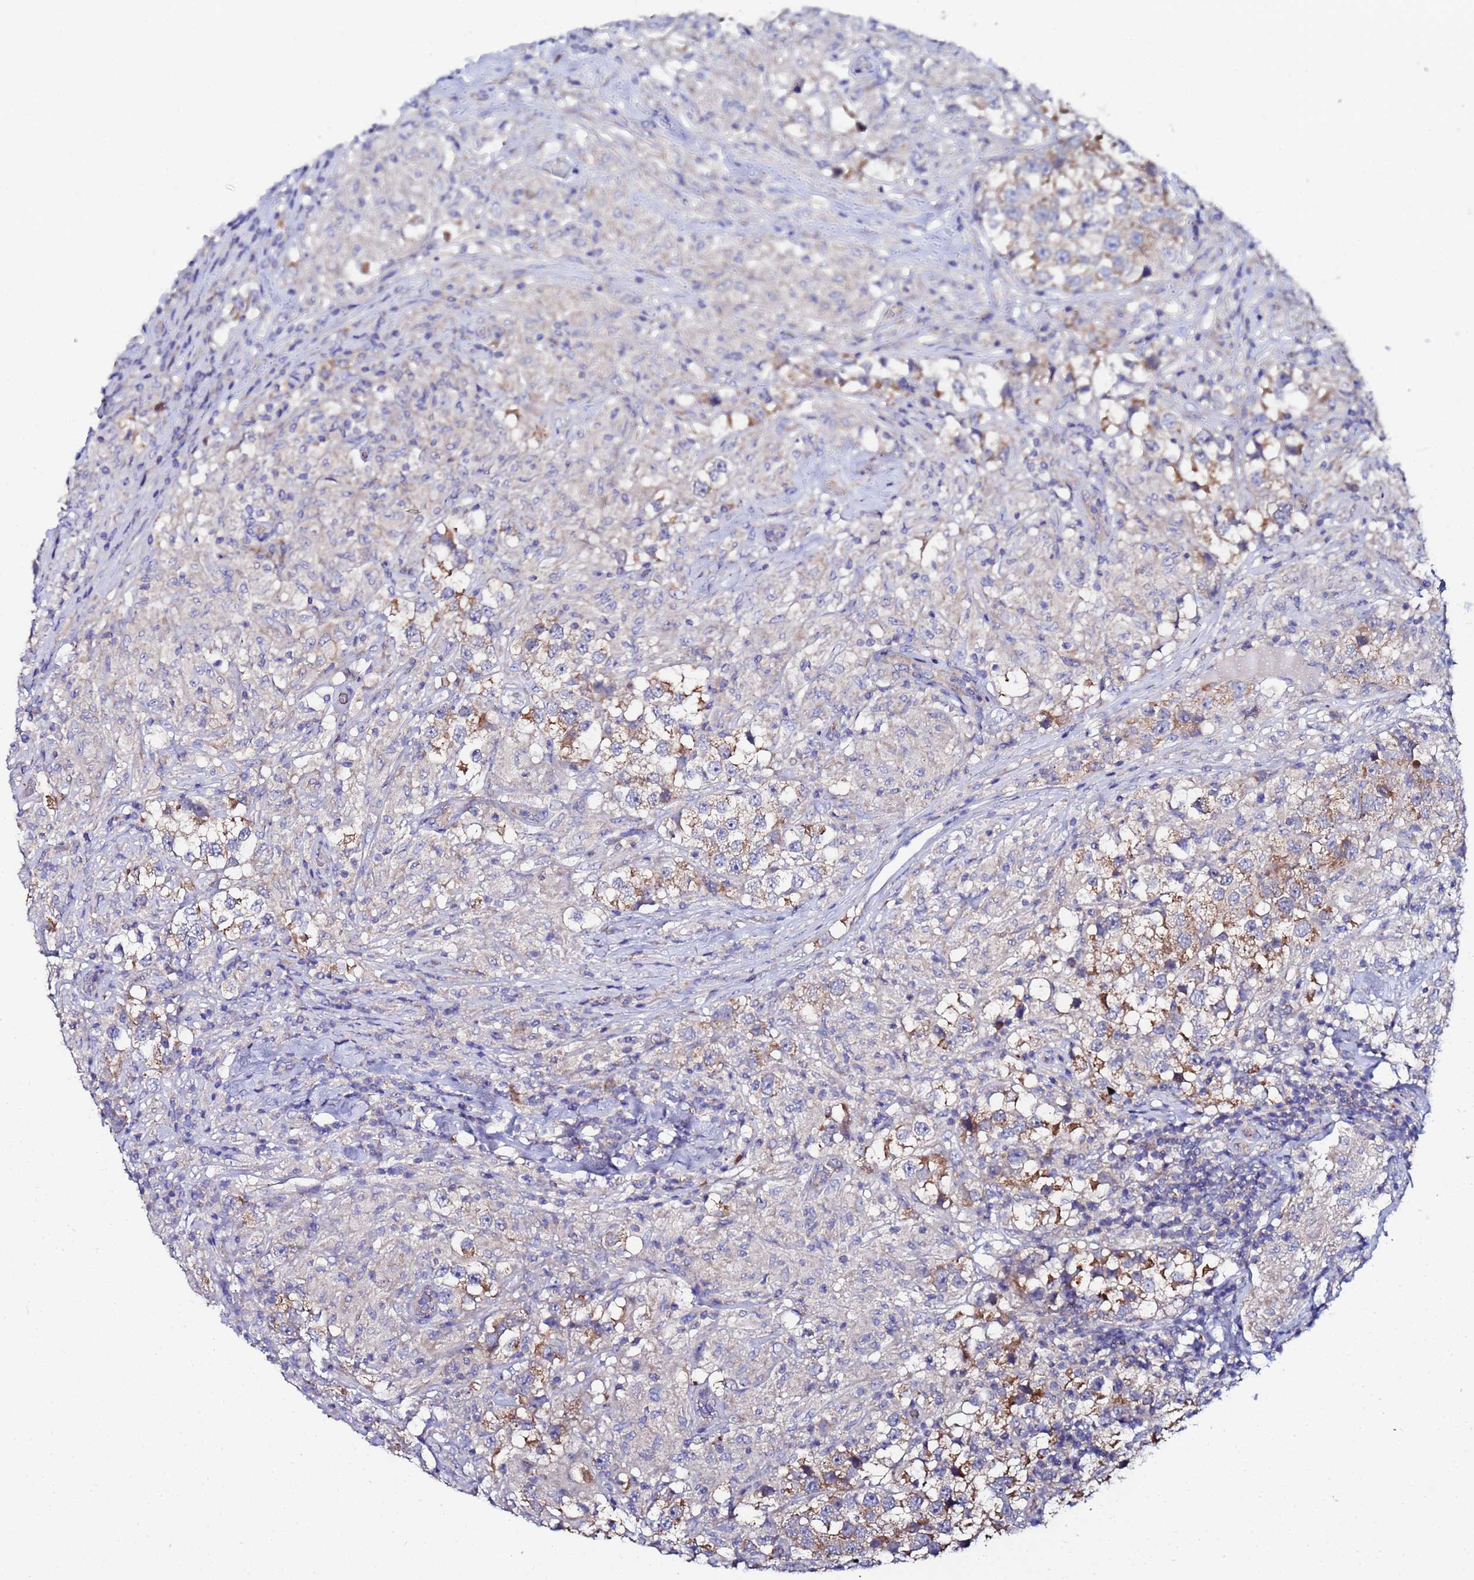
{"staining": {"intensity": "moderate", "quantity": "<25%", "location": "cytoplasmic/membranous"}, "tissue": "testis cancer", "cell_type": "Tumor cells", "image_type": "cancer", "snomed": [{"axis": "morphology", "description": "Seminoma, NOS"}, {"axis": "topography", "description": "Testis"}], "caption": "The photomicrograph exhibits a brown stain indicating the presence of a protein in the cytoplasmic/membranous of tumor cells in testis cancer (seminoma).", "gene": "FAHD2A", "patient": {"sex": "male", "age": 46}}